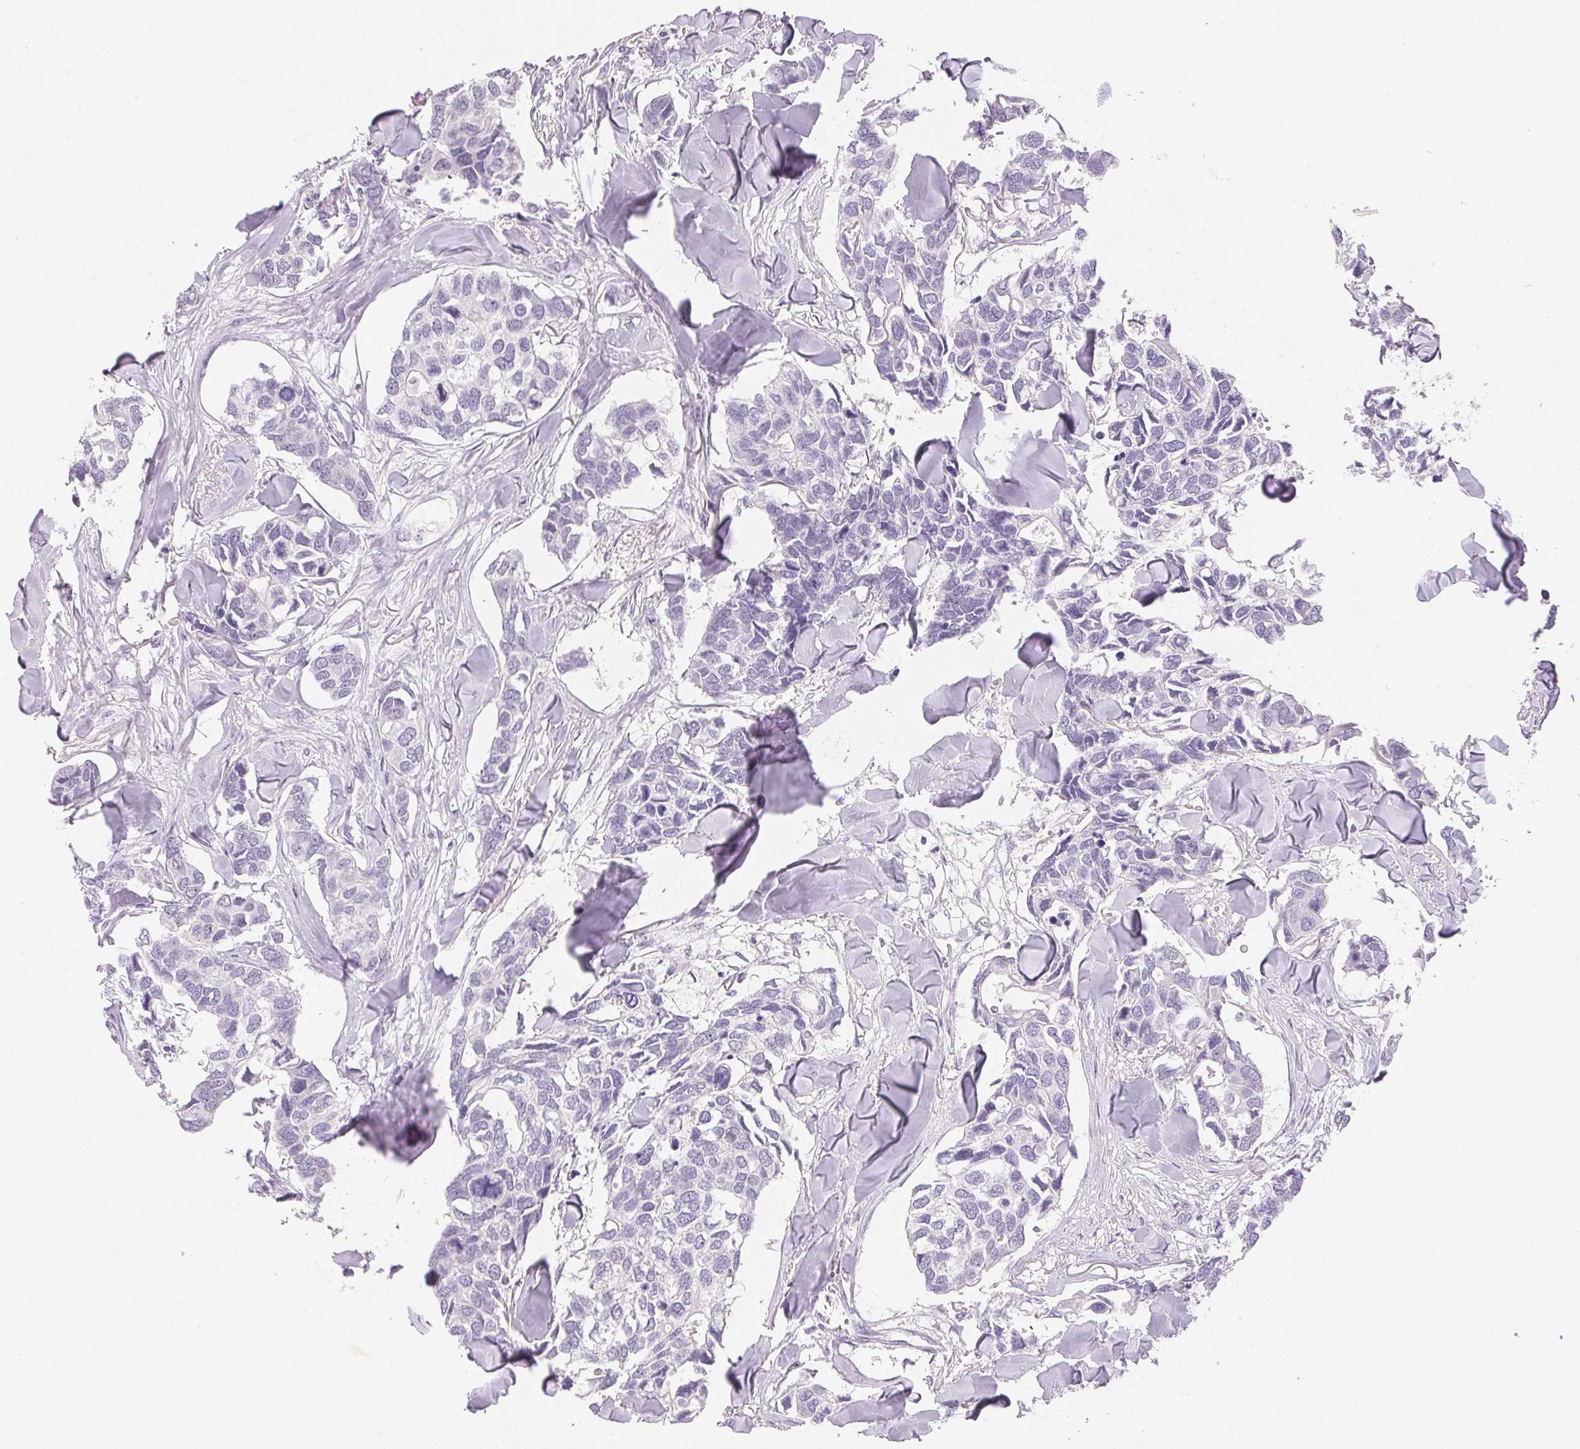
{"staining": {"intensity": "negative", "quantity": "none", "location": "none"}, "tissue": "breast cancer", "cell_type": "Tumor cells", "image_type": "cancer", "snomed": [{"axis": "morphology", "description": "Duct carcinoma"}, {"axis": "topography", "description": "Breast"}], "caption": "Image shows no significant protein staining in tumor cells of breast intraductal carcinoma.", "gene": "BPIFB2", "patient": {"sex": "female", "age": 83}}